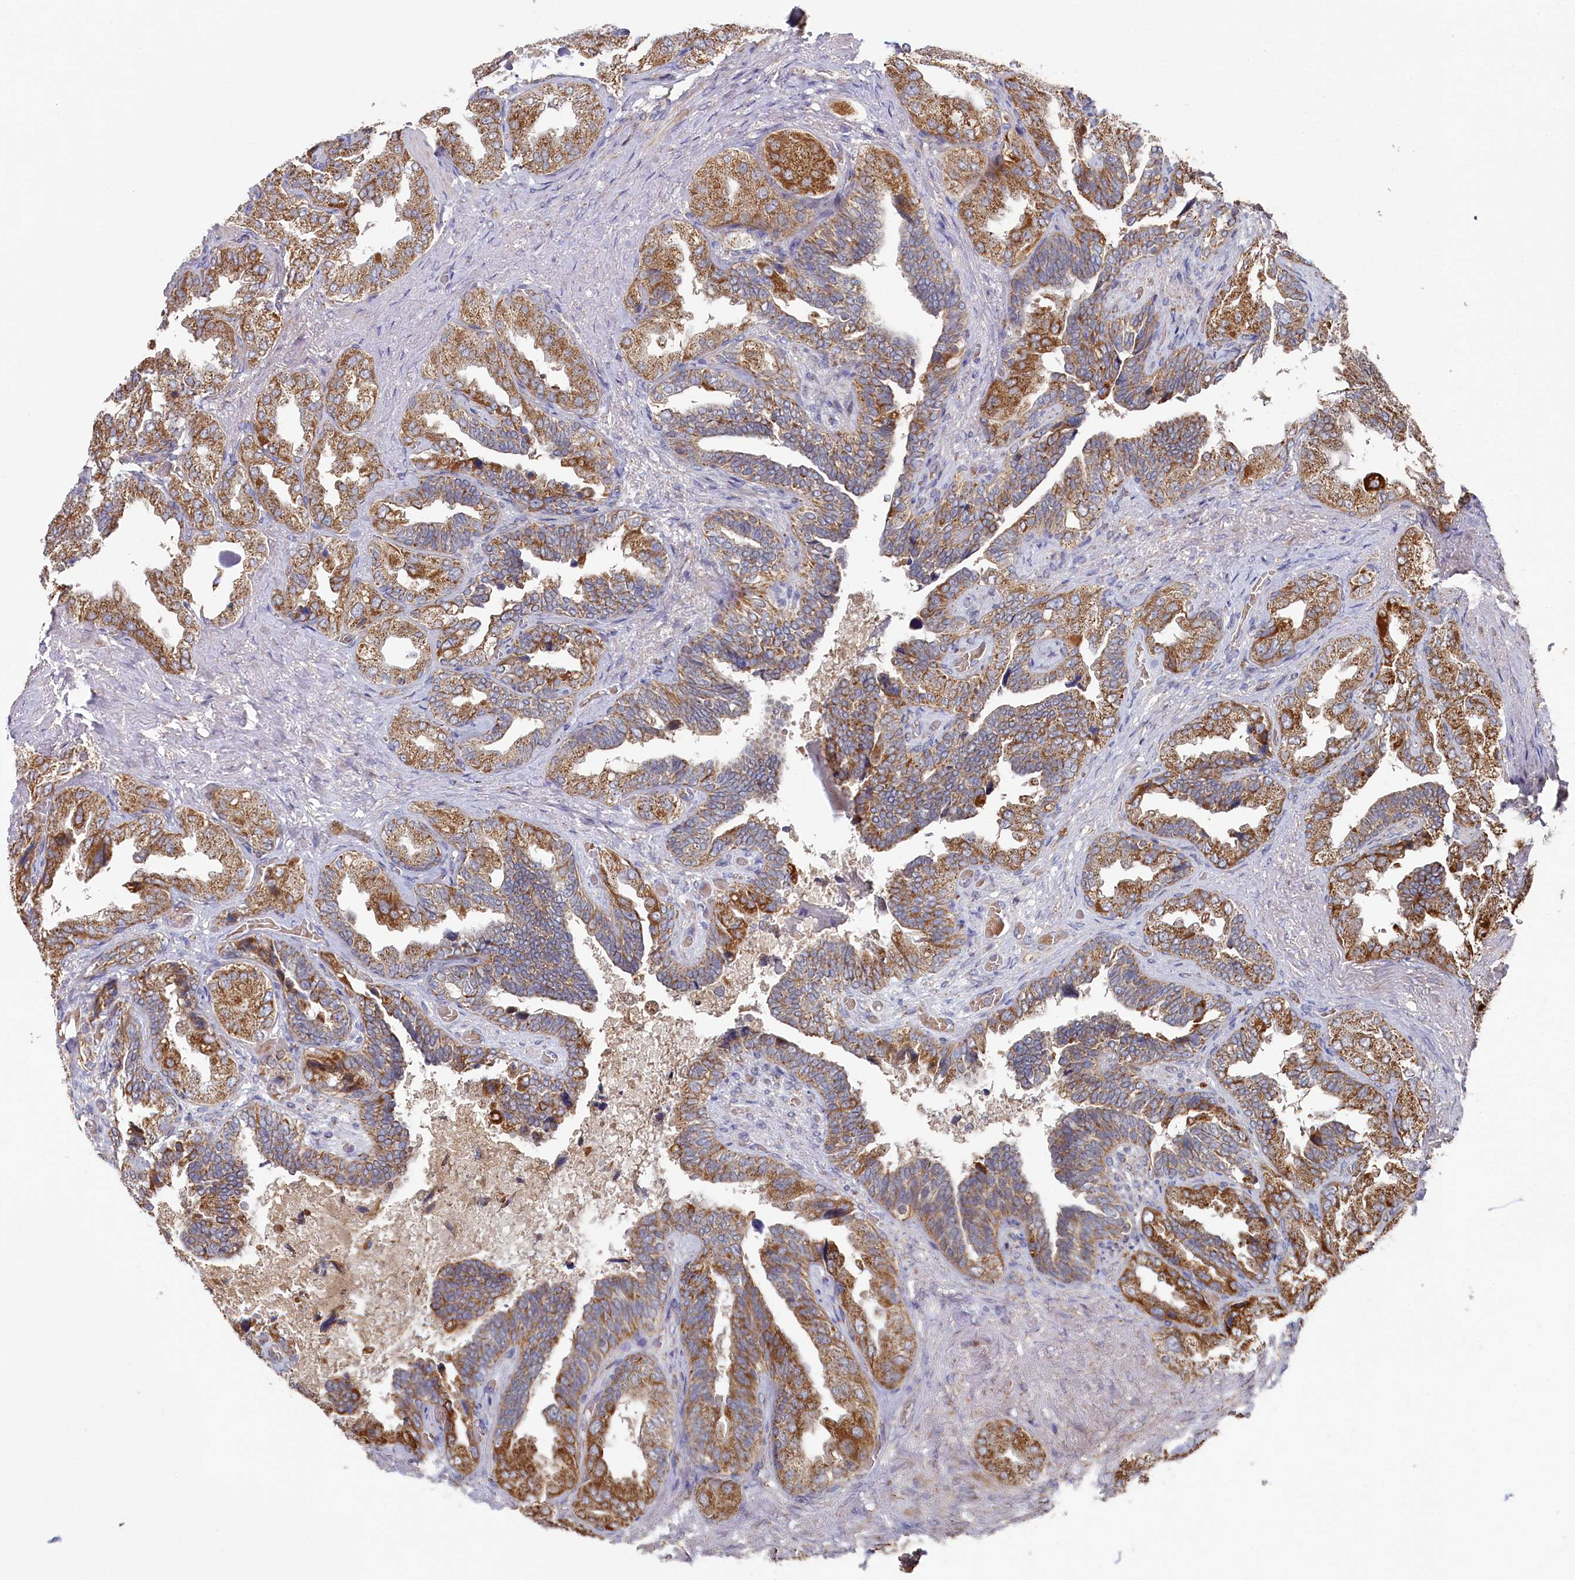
{"staining": {"intensity": "moderate", "quantity": ">75%", "location": "cytoplasmic/membranous"}, "tissue": "seminal vesicle", "cell_type": "Glandular cells", "image_type": "normal", "snomed": [{"axis": "morphology", "description": "Normal tissue, NOS"}, {"axis": "topography", "description": "Seminal veicle"}, {"axis": "topography", "description": "Peripheral nerve tissue"}], "caption": "Benign seminal vesicle shows moderate cytoplasmic/membranous expression in about >75% of glandular cells (DAB = brown stain, brightfield microscopy at high magnification)..", "gene": "HAUS2", "patient": {"sex": "male", "age": 63}}